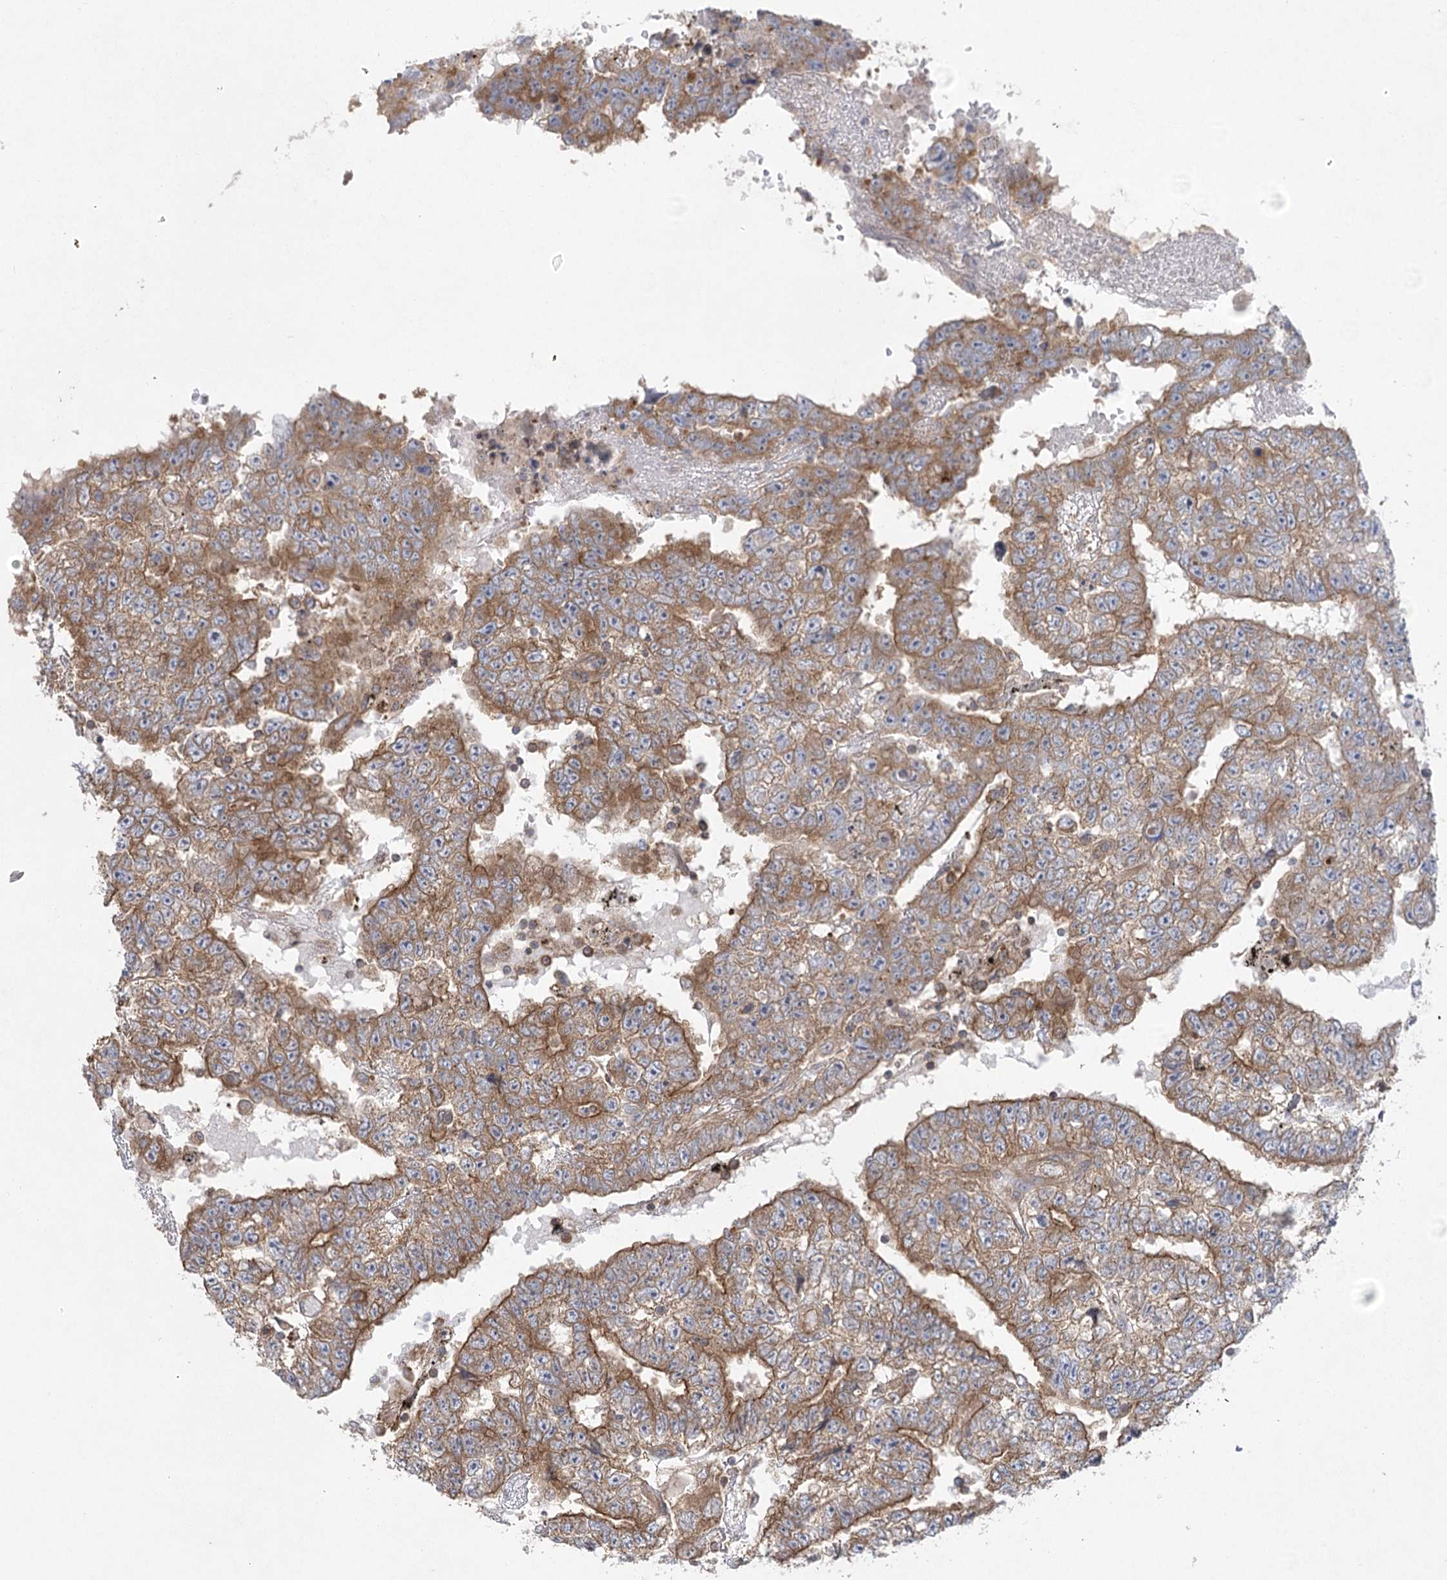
{"staining": {"intensity": "moderate", "quantity": ">75%", "location": "cytoplasmic/membranous"}, "tissue": "testis cancer", "cell_type": "Tumor cells", "image_type": "cancer", "snomed": [{"axis": "morphology", "description": "Carcinoma, Embryonal, NOS"}, {"axis": "topography", "description": "Testis"}], "caption": "Moderate cytoplasmic/membranous expression is seen in approximately >75% of tumor cells in testis cancer (embryonal carcinoma).", "gene": "EIF3A", "patient": {"sex": "male", "age": 25}}